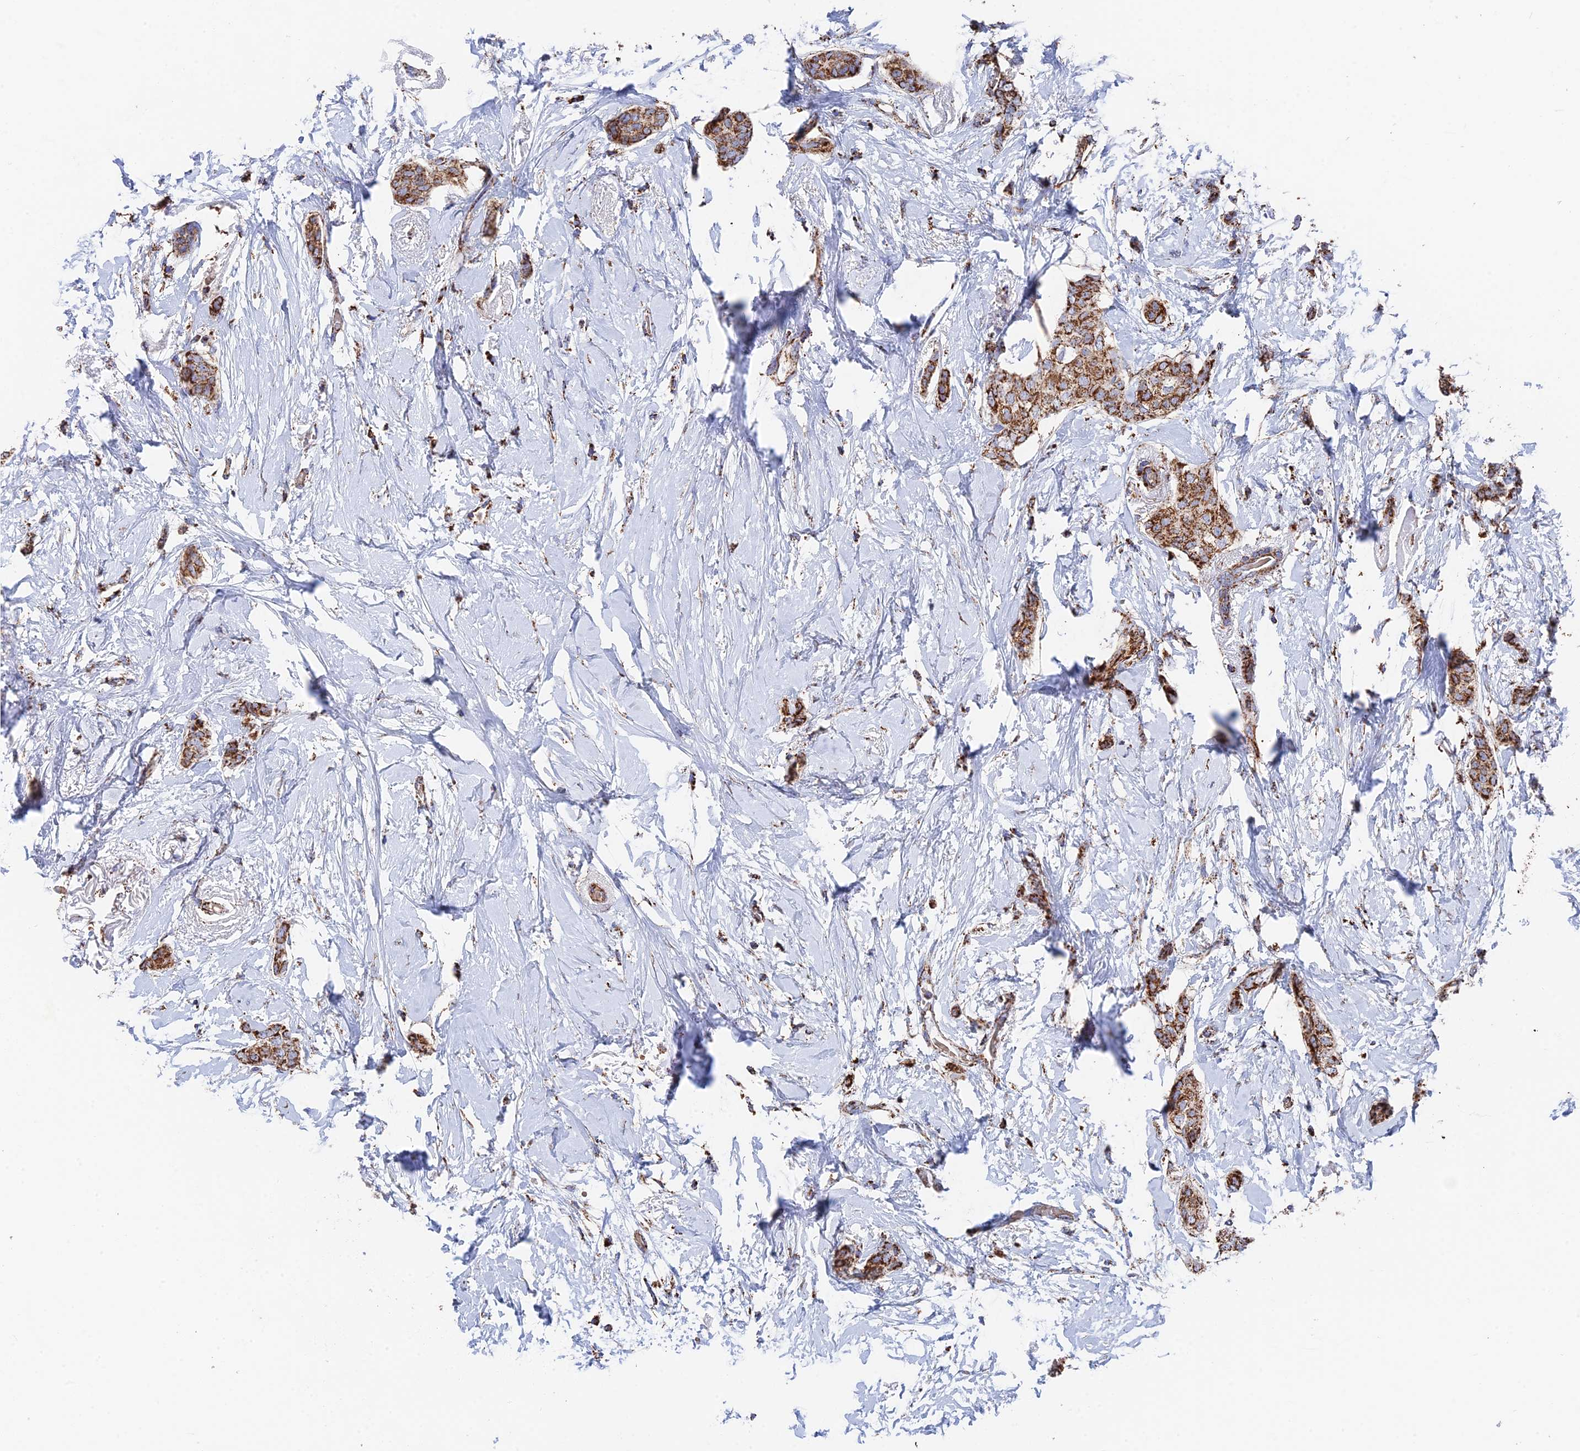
{"staining": {"intensity": "strong", "quantity": ">75%", "location": "cytoplasmic/membranous"}, "tissue": "breast cancer", "cell_type": "Tumor cells", "image_type": "cancer", "snomed": [{"axis": "morphology", "description": "Duct carcinoma"}, {"axis": "topography", "description": "Breast"}], "caption": "This is a micrograph of IHC staining of intraductal carcinoma (breast), which shows strong expression in the cytoplasmic/membranous of tumor cells.", "gene": "HAUS8", "patient": {"sex": "female", "age": 72}}